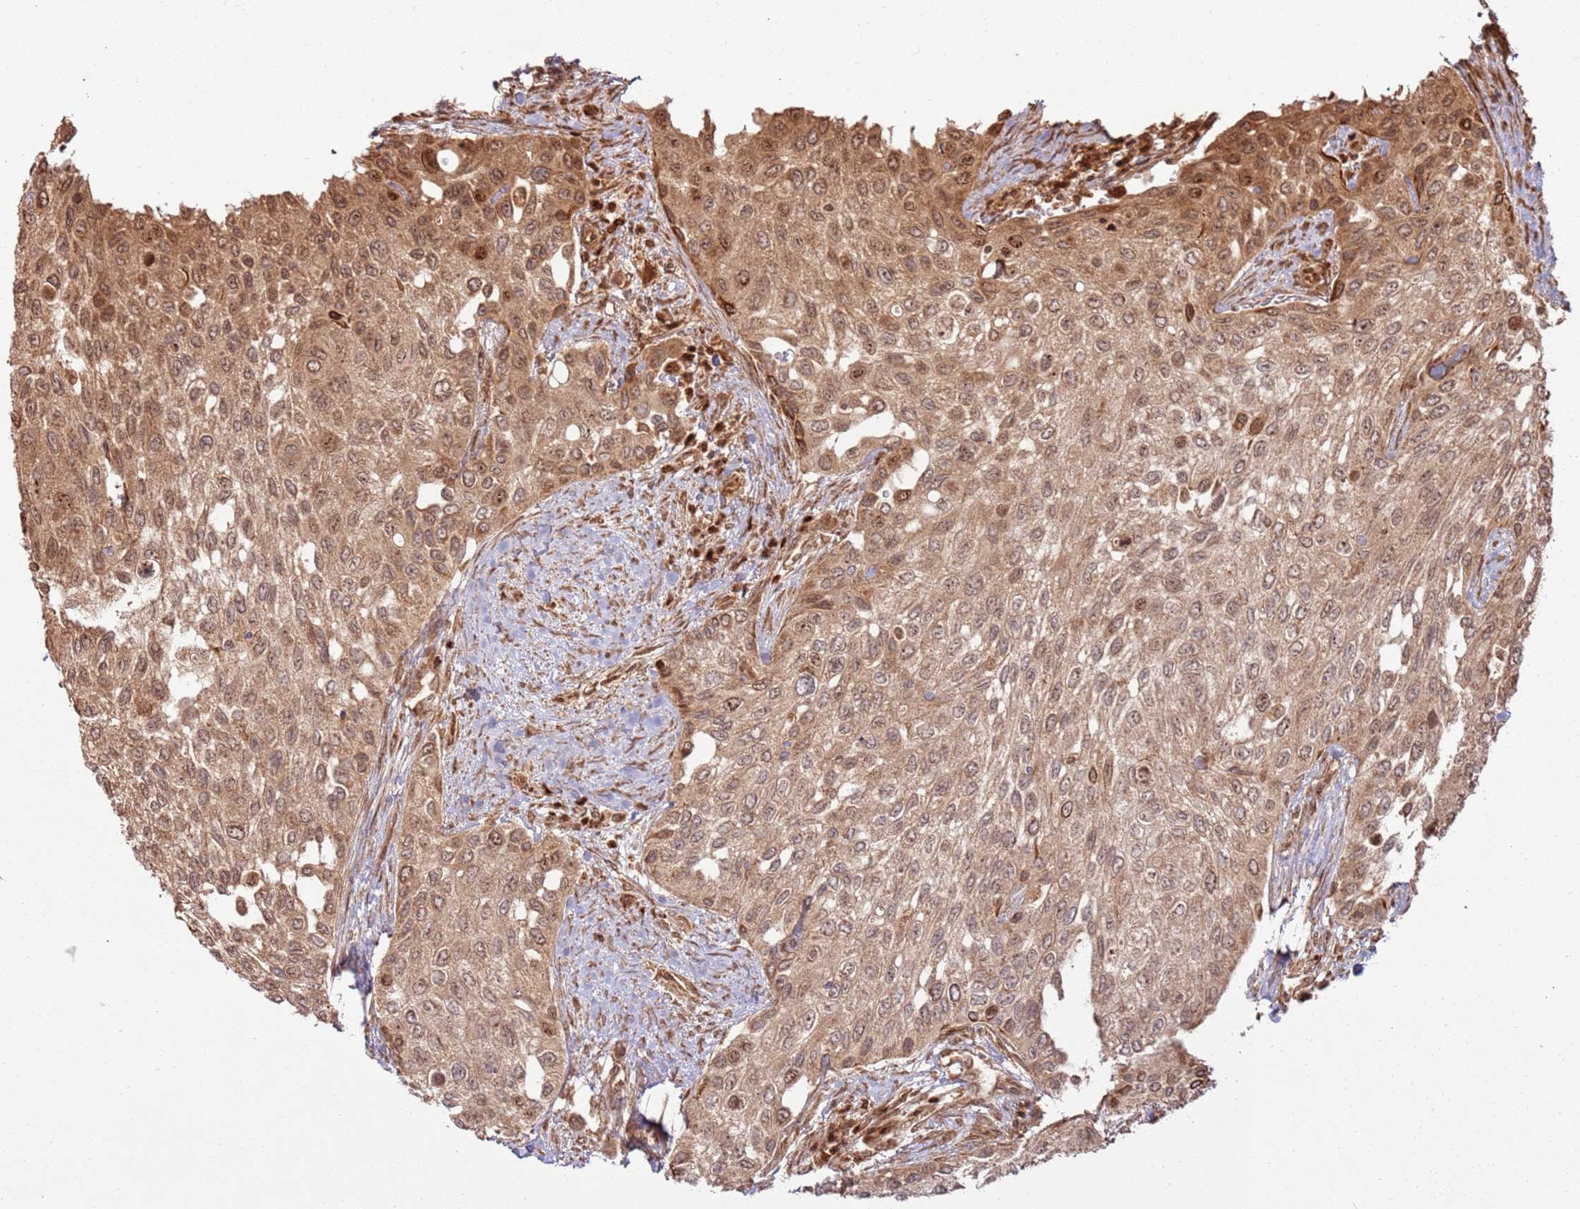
{"staining": {"intensity": "moderate", "quantity": ">75%", "location": "cytoplasmic/membranous,nuclear"}, "tissue": "urothelial cancer", "cell_type": "Tumor cells", "image_type": "cancer", "snomed": [{"axis": "morphology", "description": "Normal tissue, NOS"}, {"axis": "morphology", "description": "Urothelial carcinoma, High grade"}, {"axis": "topography", "description": "Vascular tissue"}, {"axis": "topography", "description": "Urinary bladder"}], "caption": "A brown stain shows moderate cytoplasmic/membranous and nuclear staining of a protein in urothelial carcinoma (high-grade) tumor cells.", "gene": "TBC1D13", "patient": {"sex": "female", "age": 56}}